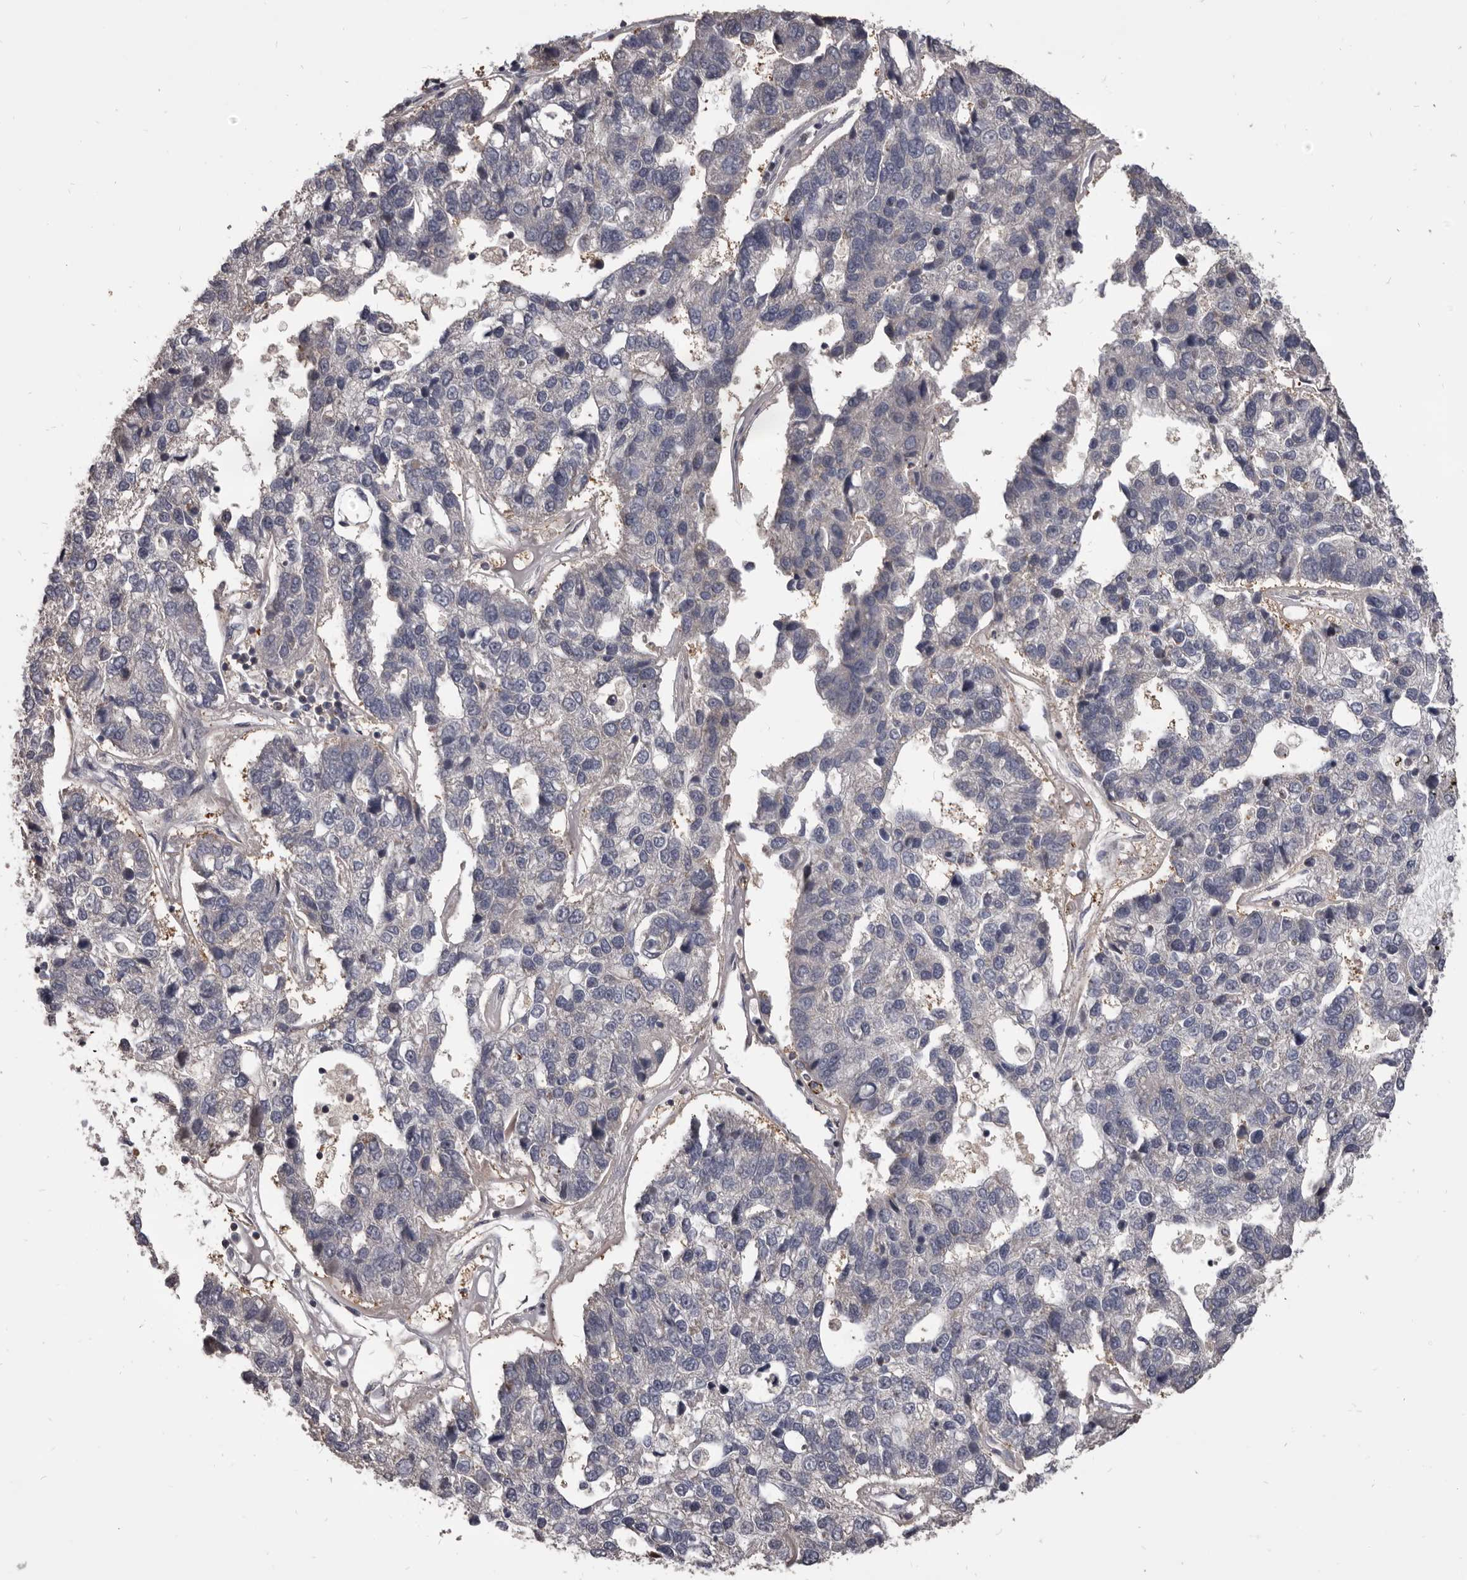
{"staining": {"intensity": "negative", "quantity": "none", "location": "none"}, "tissue": "pancreatic cancer", "cell_type": "Tumor cells", "image_type": "cancer", "snomed": [{"axis": "morphology", "description": "Adenocarcinoma, NOS"}, {"axis": "topography", "description": "Pancreas"}], "caption": "The immunohistochemistry (IHC) image has no significant staining in tumor cells of adenocarcinoma (pancreatic) tissue.", "gene": "MAP3K14", "patient": {"sex": "female", "age": 61}}